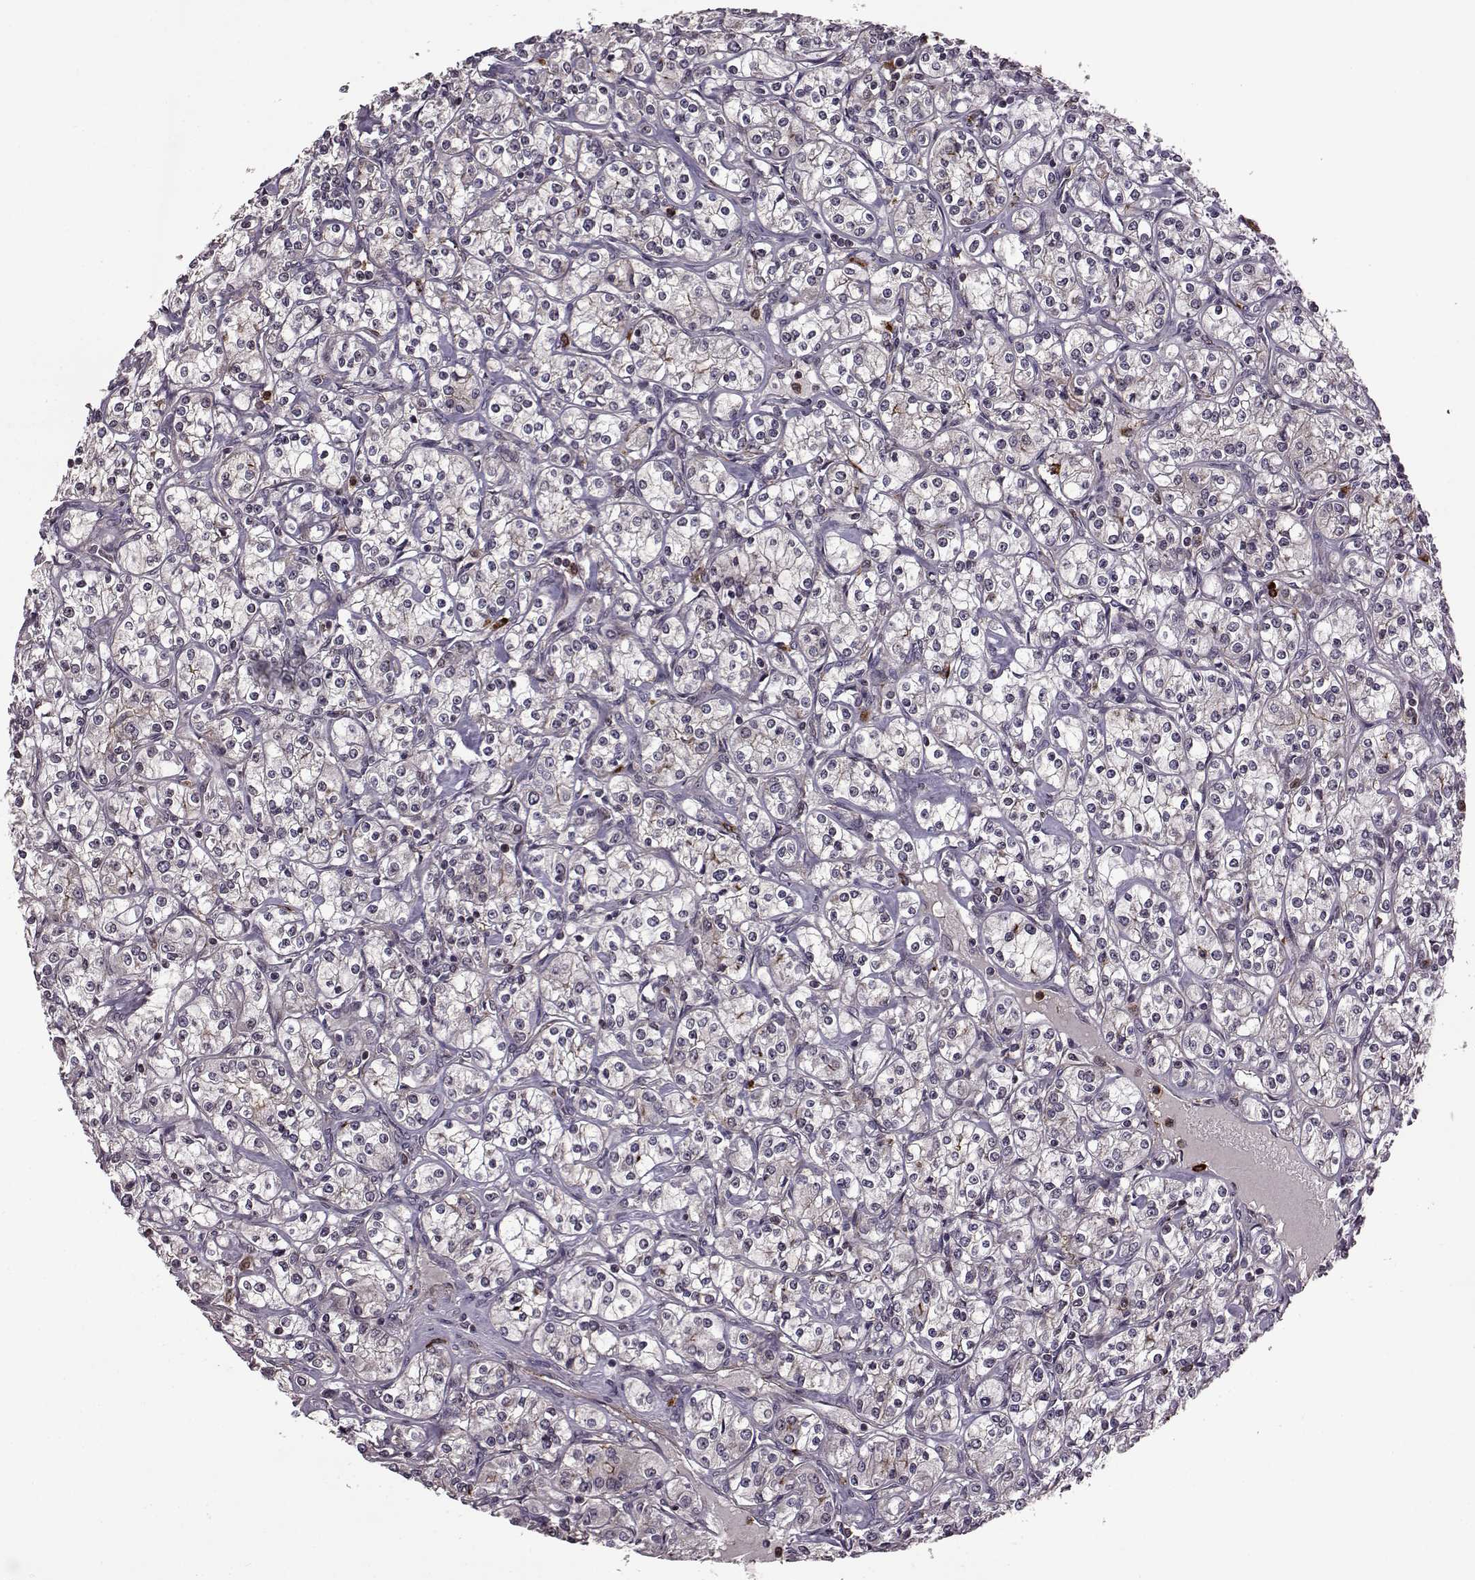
{"staining": {"intensity": "negative", "quantity": "none", "location": "none"}, "tissue": "renal cancer", "cell_type": "Tumor cells", "image_type": "cancer", "snomed": [{"axis": "morphology", "description": "Adenocarcinoma, NOS"}, {"axis": "topography", "description": "Kidney"}], "caption": "A high-resolution photomicrograph shows immunohistochemistry staining of renal cancer (adenocarcinoma), which displays no significant positivity in tumor cells.", "gene": "TRMU", "patient": {"sex": "male", "age": 77}}